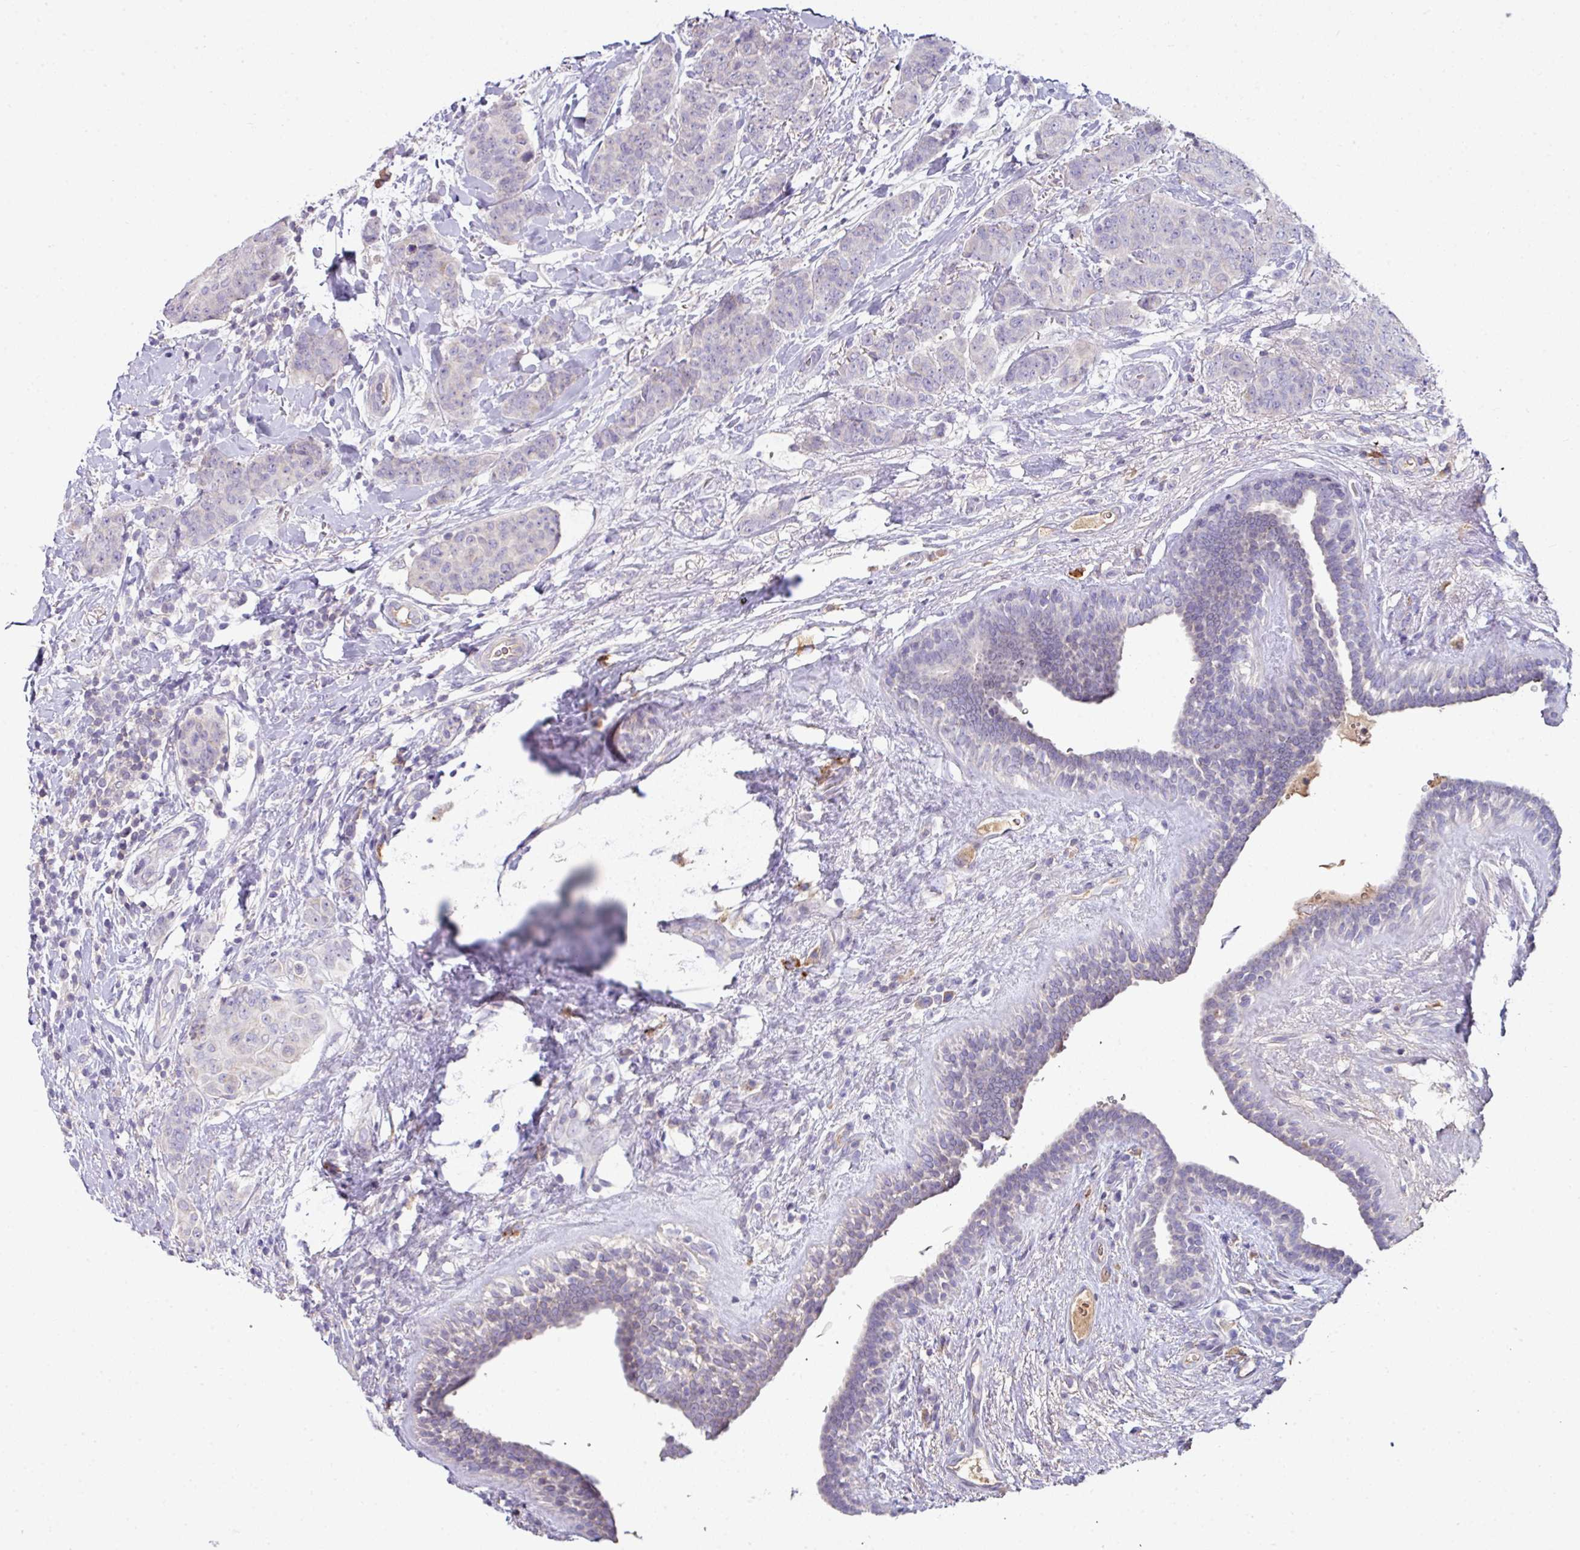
{"staining": {"intensity": "negative", "quantity": "none", "location": "none"}, "tissue": "breast cancer", "cell_type": "Tumor cells", "image_type": "cancer", "snomed": [{"axis": "morphology", "description": "Duct carcinoma"}, {"axis": "topography", "description": "Breast"}], "caption": "Protein analysis of breast cancer (infiltrating ductal carcinoma) demonstrates no significant positivity in tumor cells.", "gene": "SLAMF6", "patient": {"sex": "female", "age": 40}}